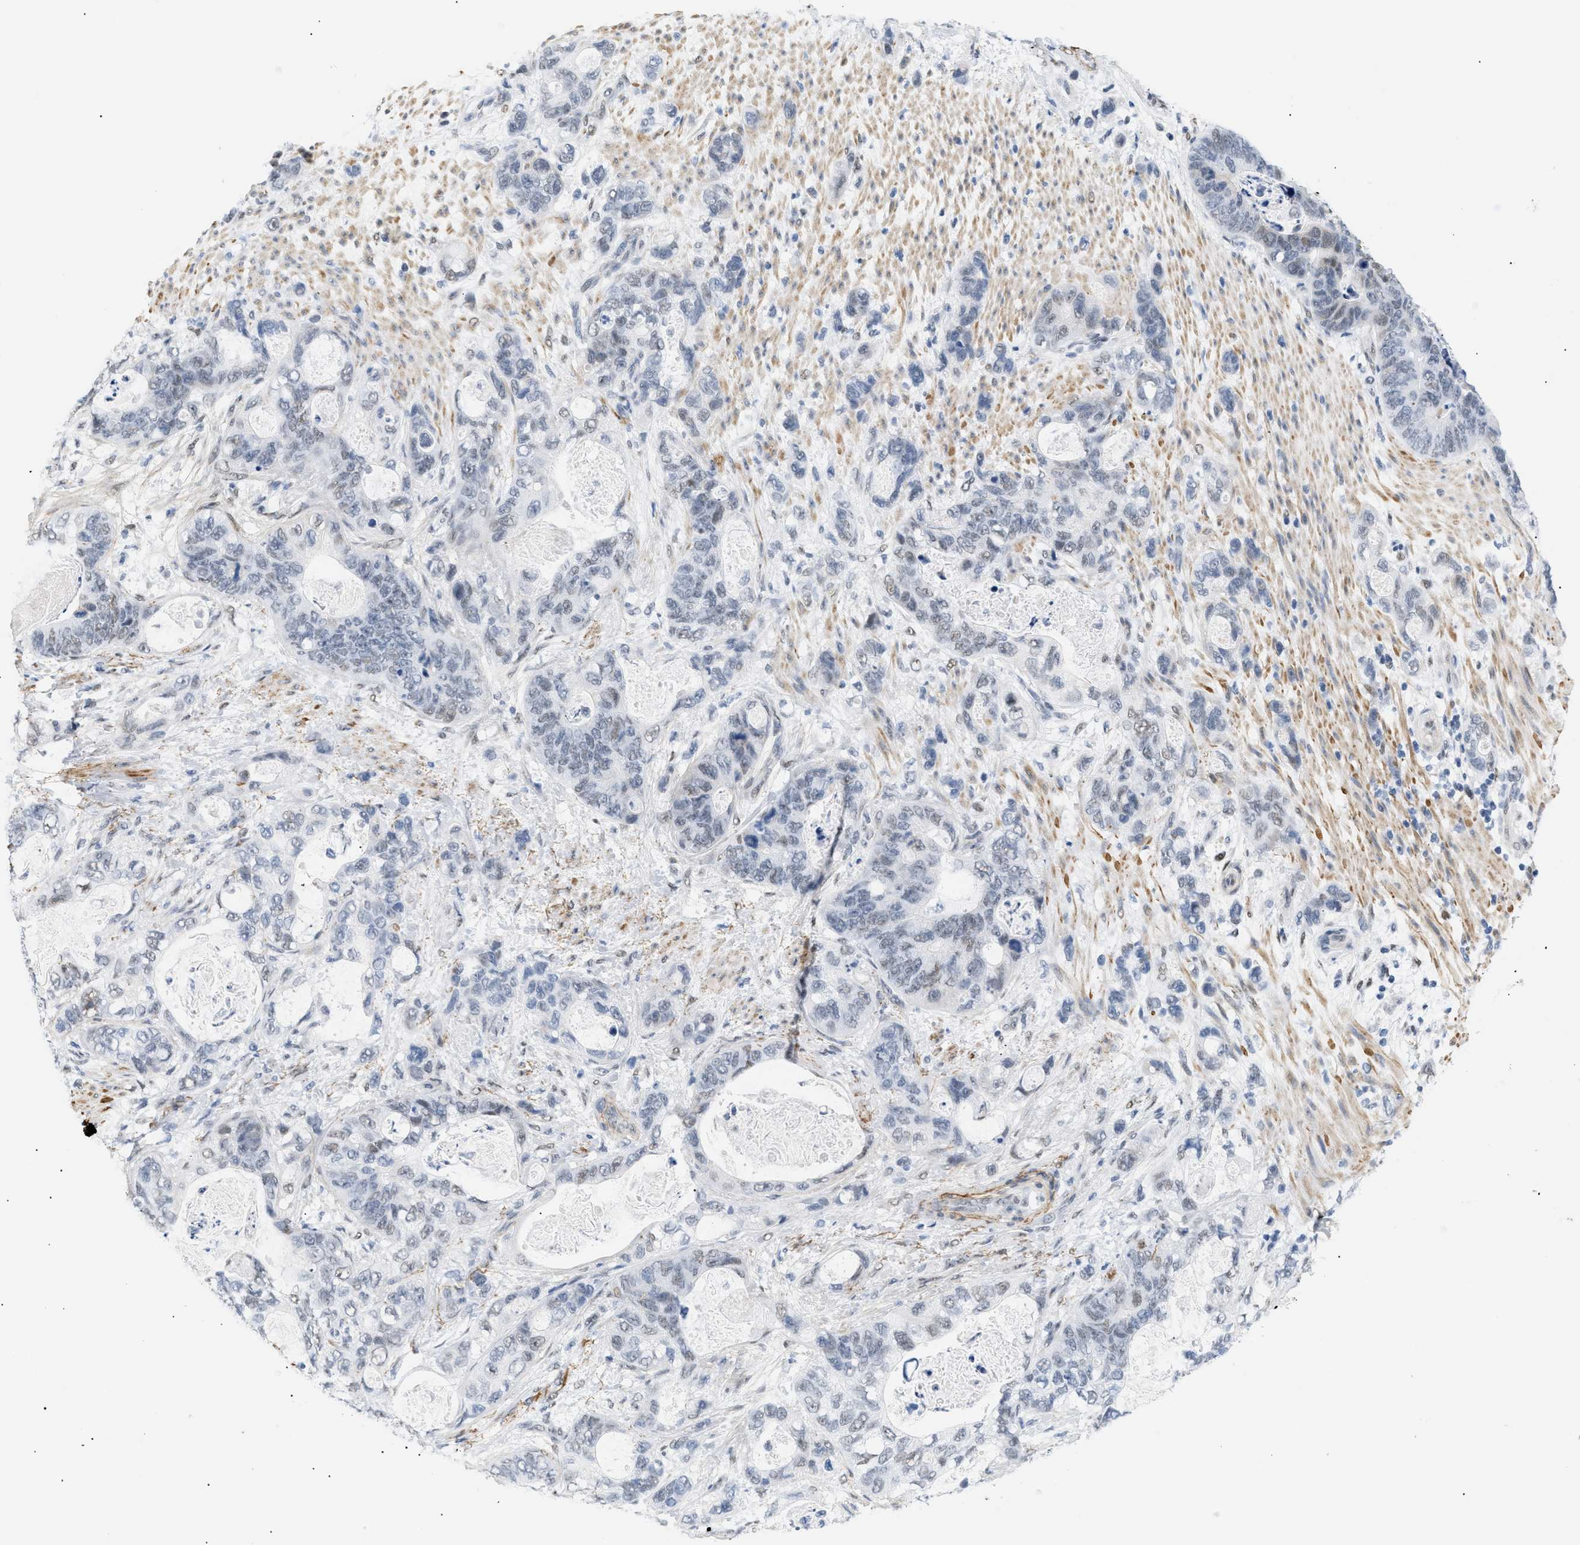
{"staining": {"intensity": "weak", "quantity": "<25%", "location": "nuclear"}, "tissue": "stomach cancer", "cell_type": "Tumor cells", "image_type": "cancer", "snomed": [{"axis": "morphology", "description": "Normal tissue, NOS"}, {"axis": "morphology", "description": "Adenocarcinoma, NOS"}, {"axis": "topography", "description": "Stomach"}], "caption": "A histopathology image of adenocarcinoma (stomach) stained for a protein reveals no brown staining in tumor cells.", "gene": "ELN", "patient": {"sex": "female", "age": 89}}